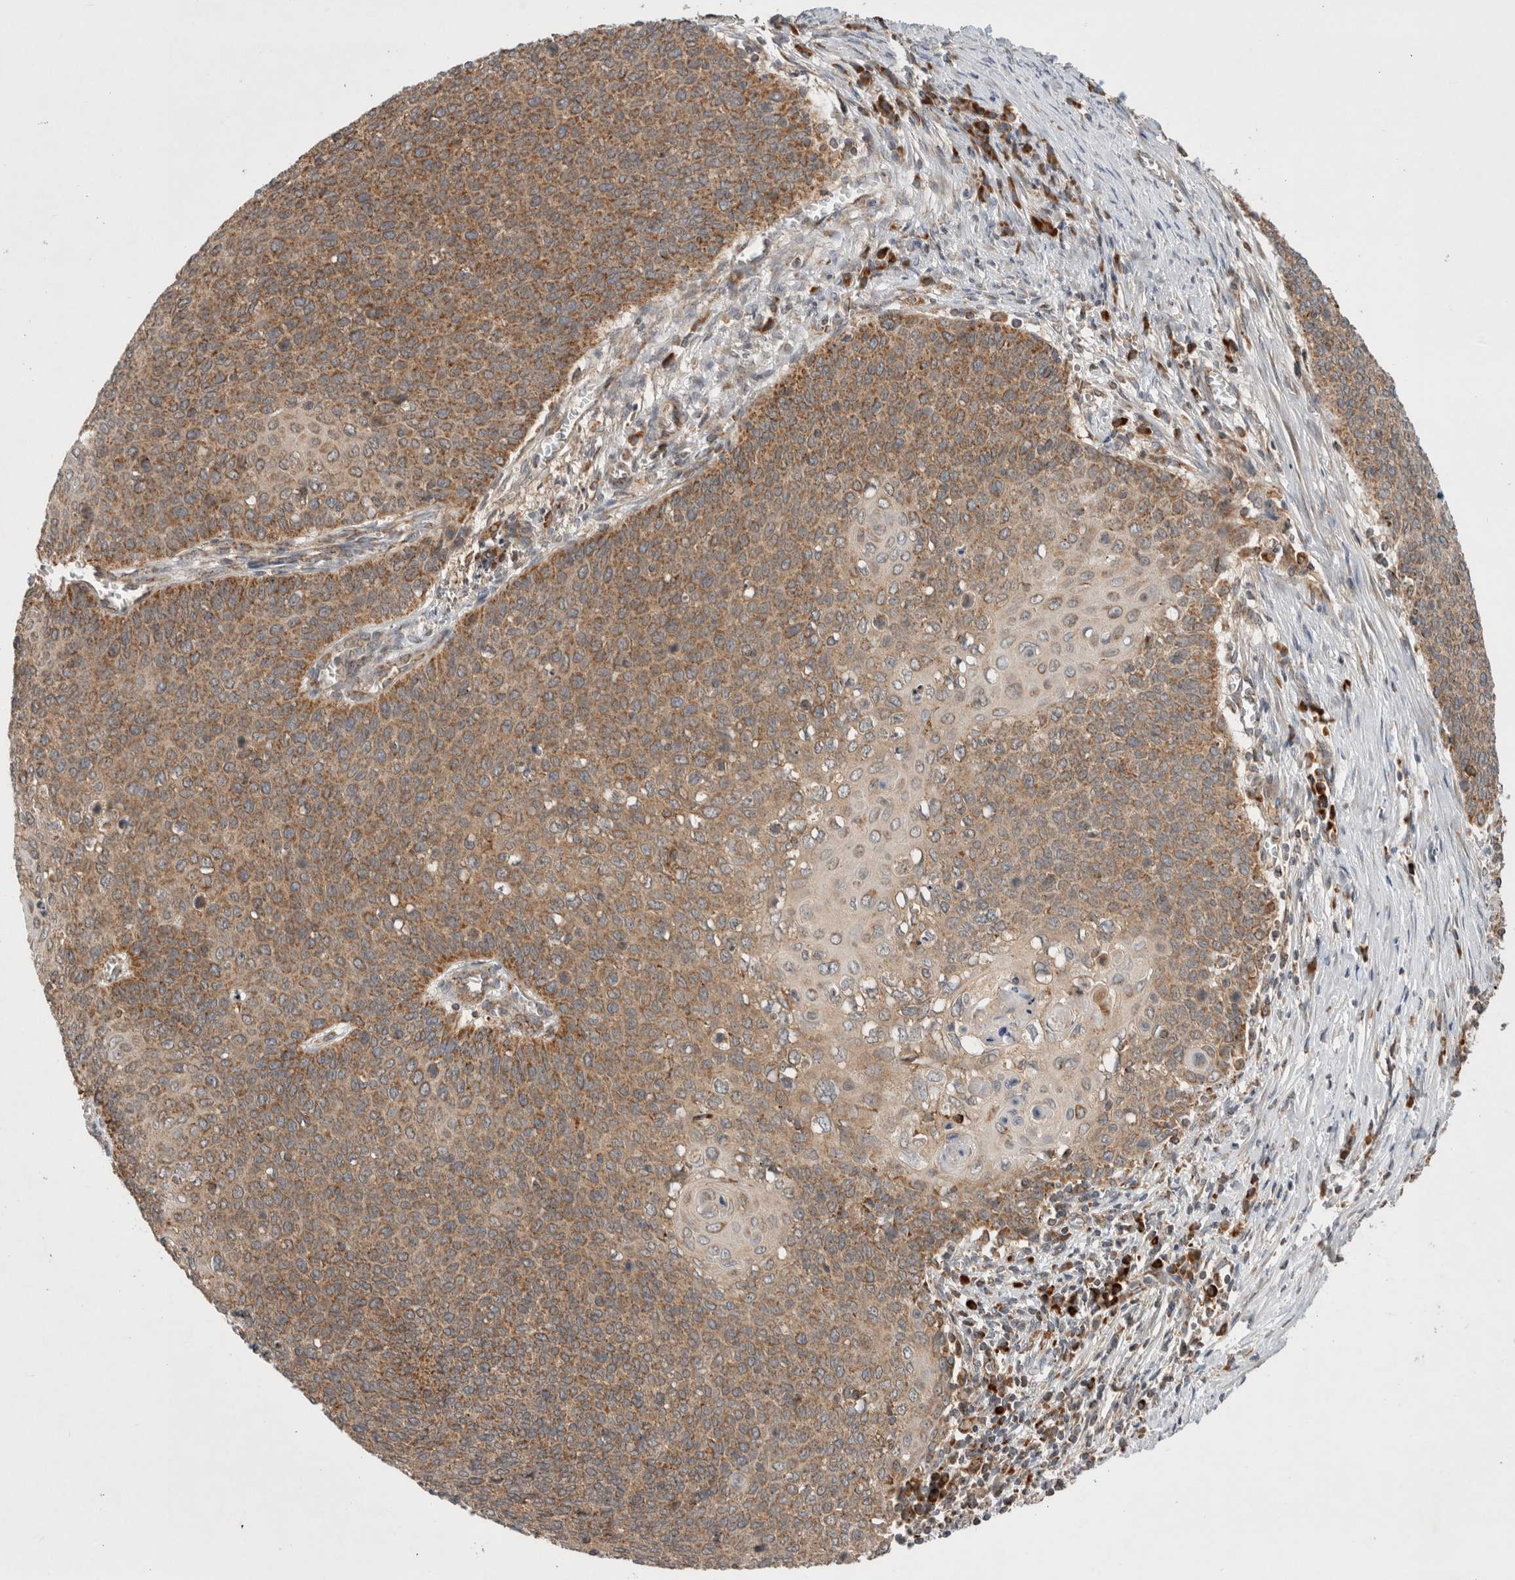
{"staining": {"intensity": "moderate", "quantity": ">75%", "location": "cytoplasmic/membranous"}, "tissue": "cervical cancer", "cell_type": "Tumor cells", "image_type": "cancer", "snomed": [{"axis": "morphology", "description": "Squamous cell carcinoma, NOS"}, {"axis": "topography", "description": "Cervix"}], "caption": "Cervical cancer (squamous cell carcinoma) stained for a protein shows moderate cytoplasmic/membranous positivity in tumor cells.", "gene": "AMPD1", "patient": {"sex": "female", "age": 39}}